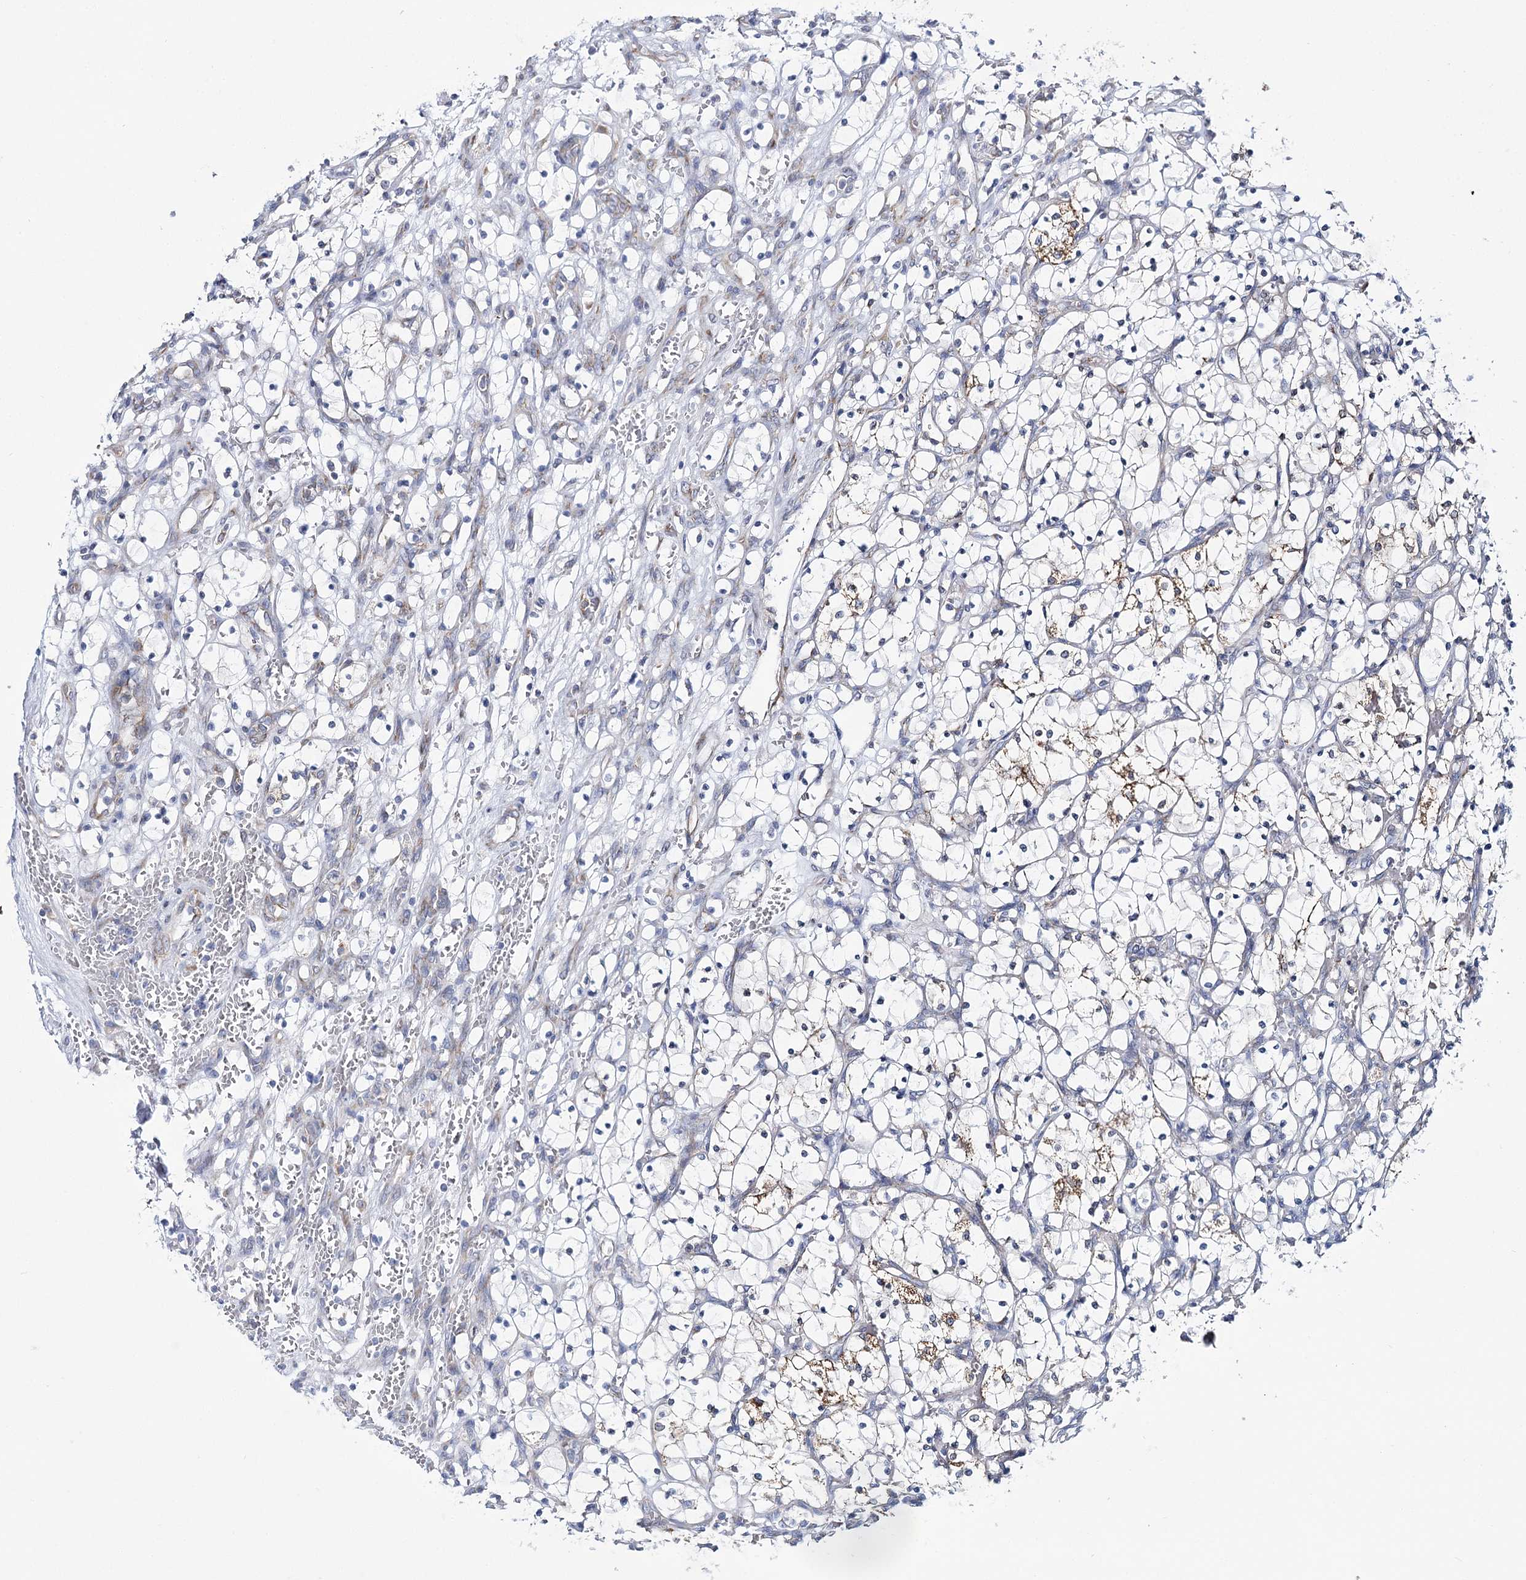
{"staining": {"intensity": "weak", "quantity": "<25%", "location": "cytoplasmic/membranous"}, "tissue": "renal cancer", "cell_type": "Tumor cells", "image_type": "cancer", "snomed": [{"axis": "morphology", "description": "Adenocarcinoma, NOS"}, {"axis": "topography", "description": "Kidney"}], "caption": "IHC of adenocarcinoma (renal) displays no expression in tumor cells.", "gene": "THUMPD3", "patient": {"sex": "female", "age": 69}}